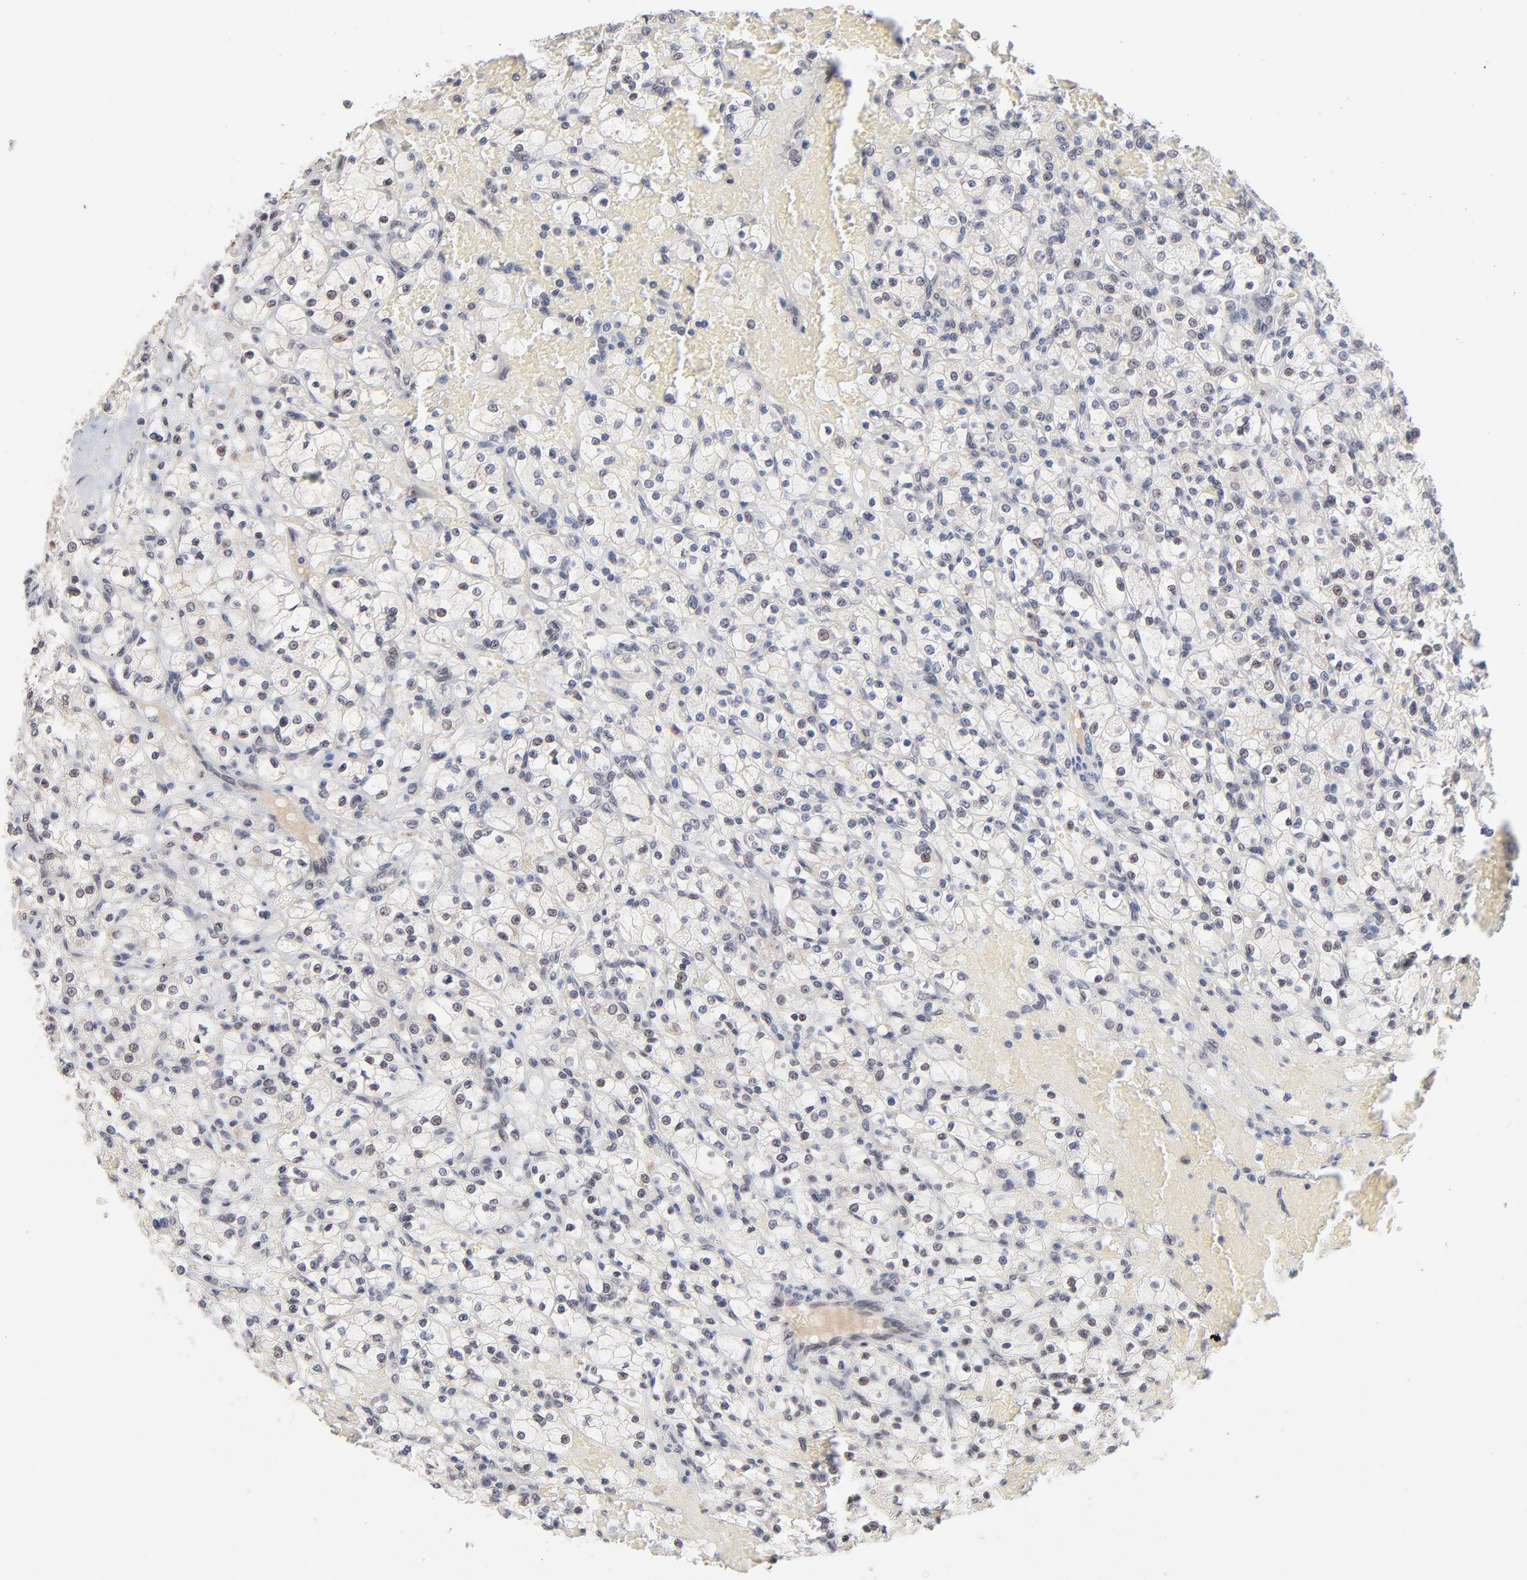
{"staining": {"intensity": "weak", "quantity": "<25%", "location": "nuclear"}, "tissue": "renal cancer", "cell_type": "Tumor cells", "image_type": "cancer", "snomed": [{"axis": "morphology", "description": "Adenocarcinoma, NOS"}, {"axis": "topography", "description": "Kidney"}], "caption": "Renal cancer was stained to show a protein in brown. There is no significant expression in tumor cells. (DAB (3,3'-diaminobenzidine) immunohistochemistry (IHC) visualized using brightfield microscopy, high magnification).", "gene": "MBIP", "patient": {"sex": "female", "age": 83}}